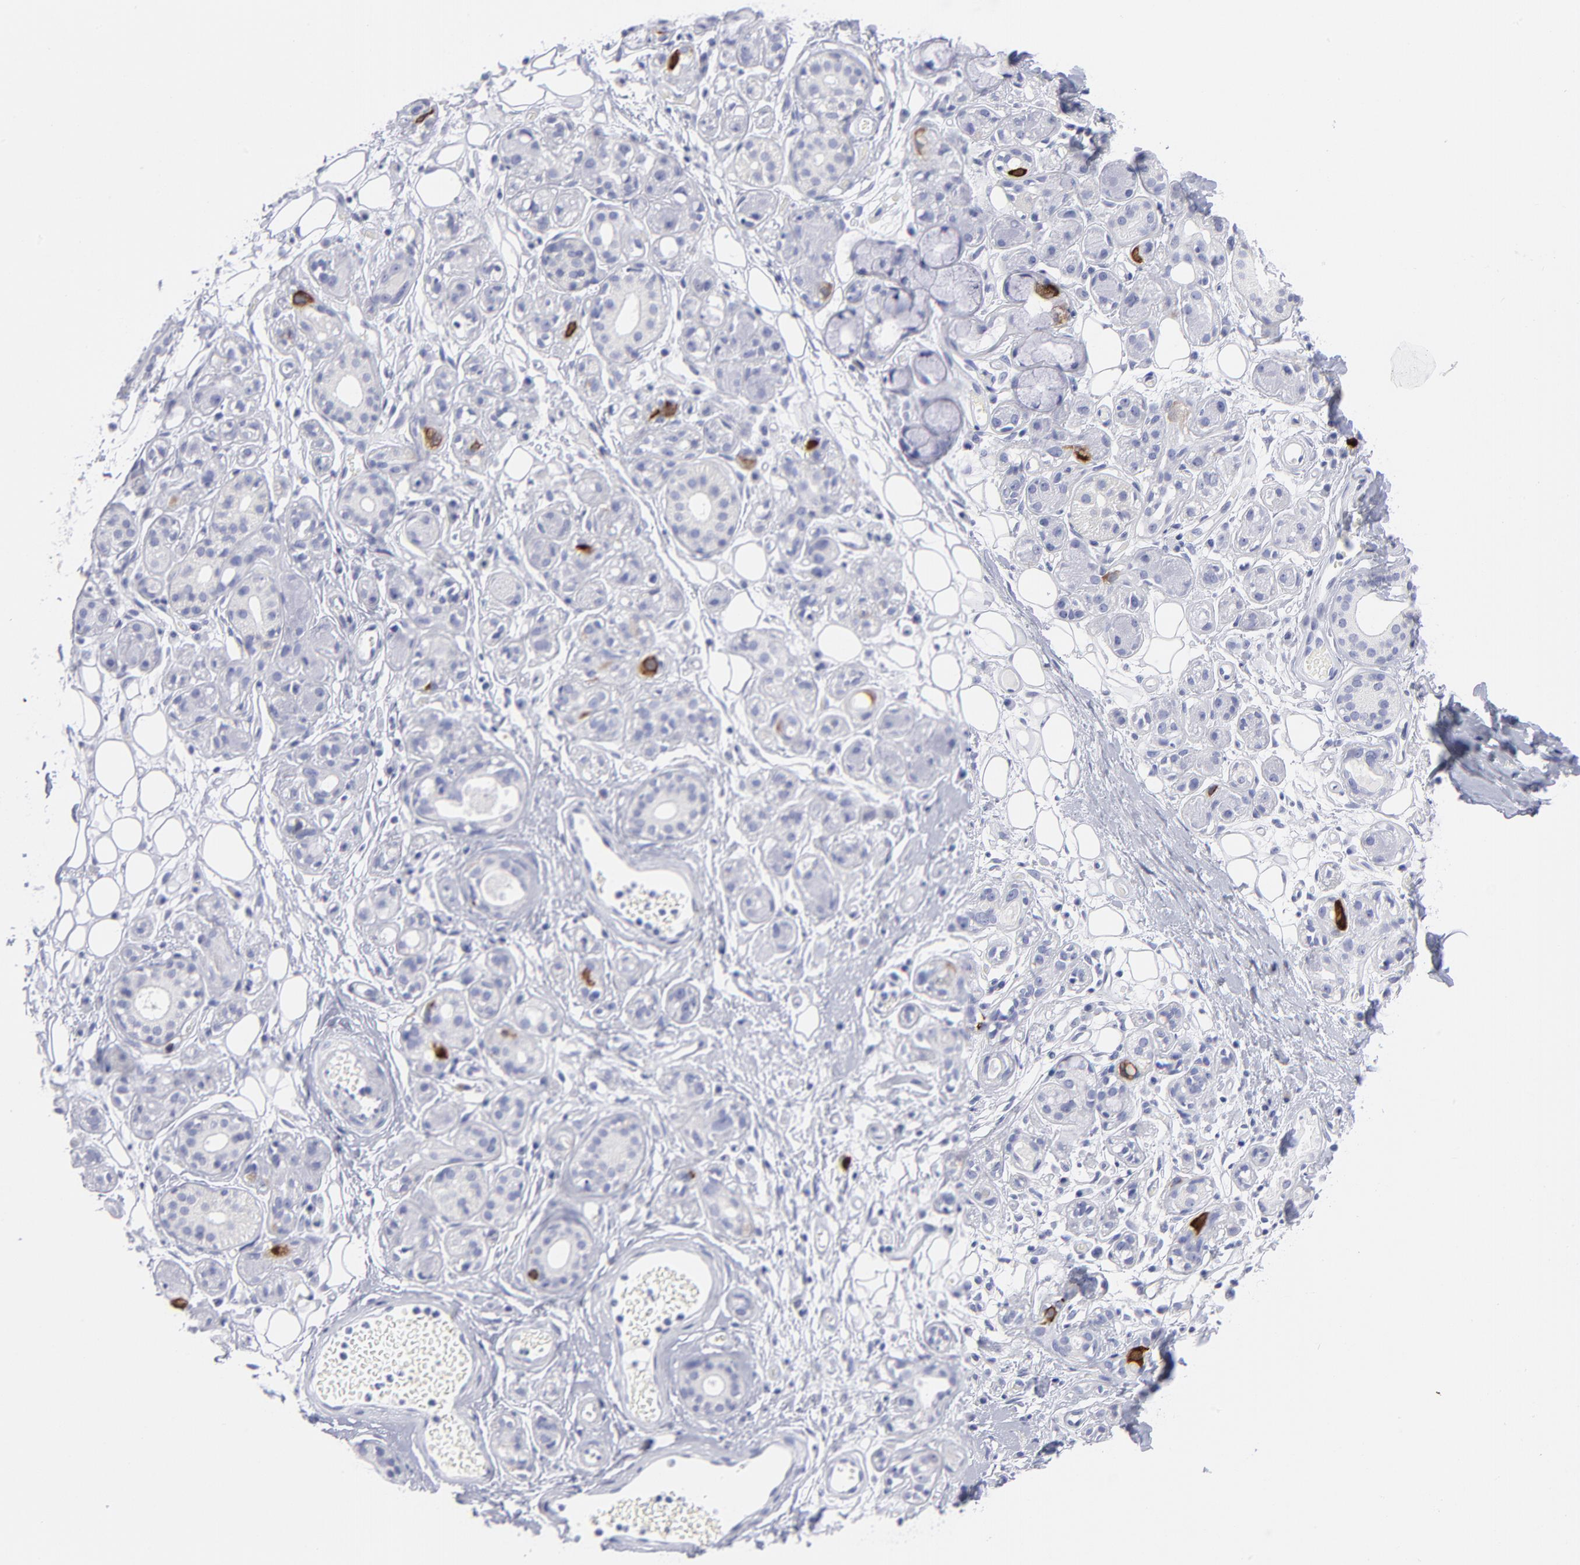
{"staining": {"intensity": "strong", "quantity": "<25%", "location": "cytoplasmic/membranous"}, "tissue": "salivary gland", "cell_type": "Glandular cells", "image_type": "normal", "snomed": [{"axis": "morphology", "description": "Normal tissue, NOS"}, {"axis": "topography", "description": "Salivary gland"}], "caption": "Benign salivary gland reveals strong cytoplasmic/membranous staining in about <25% of glandular cells, visualized by immunohistochemistry. The protein of interest is shown in brown color, while the nuclei are stained blue.", "gene": "CCNB1", "patient": {"sex": "male", "age": 54}}